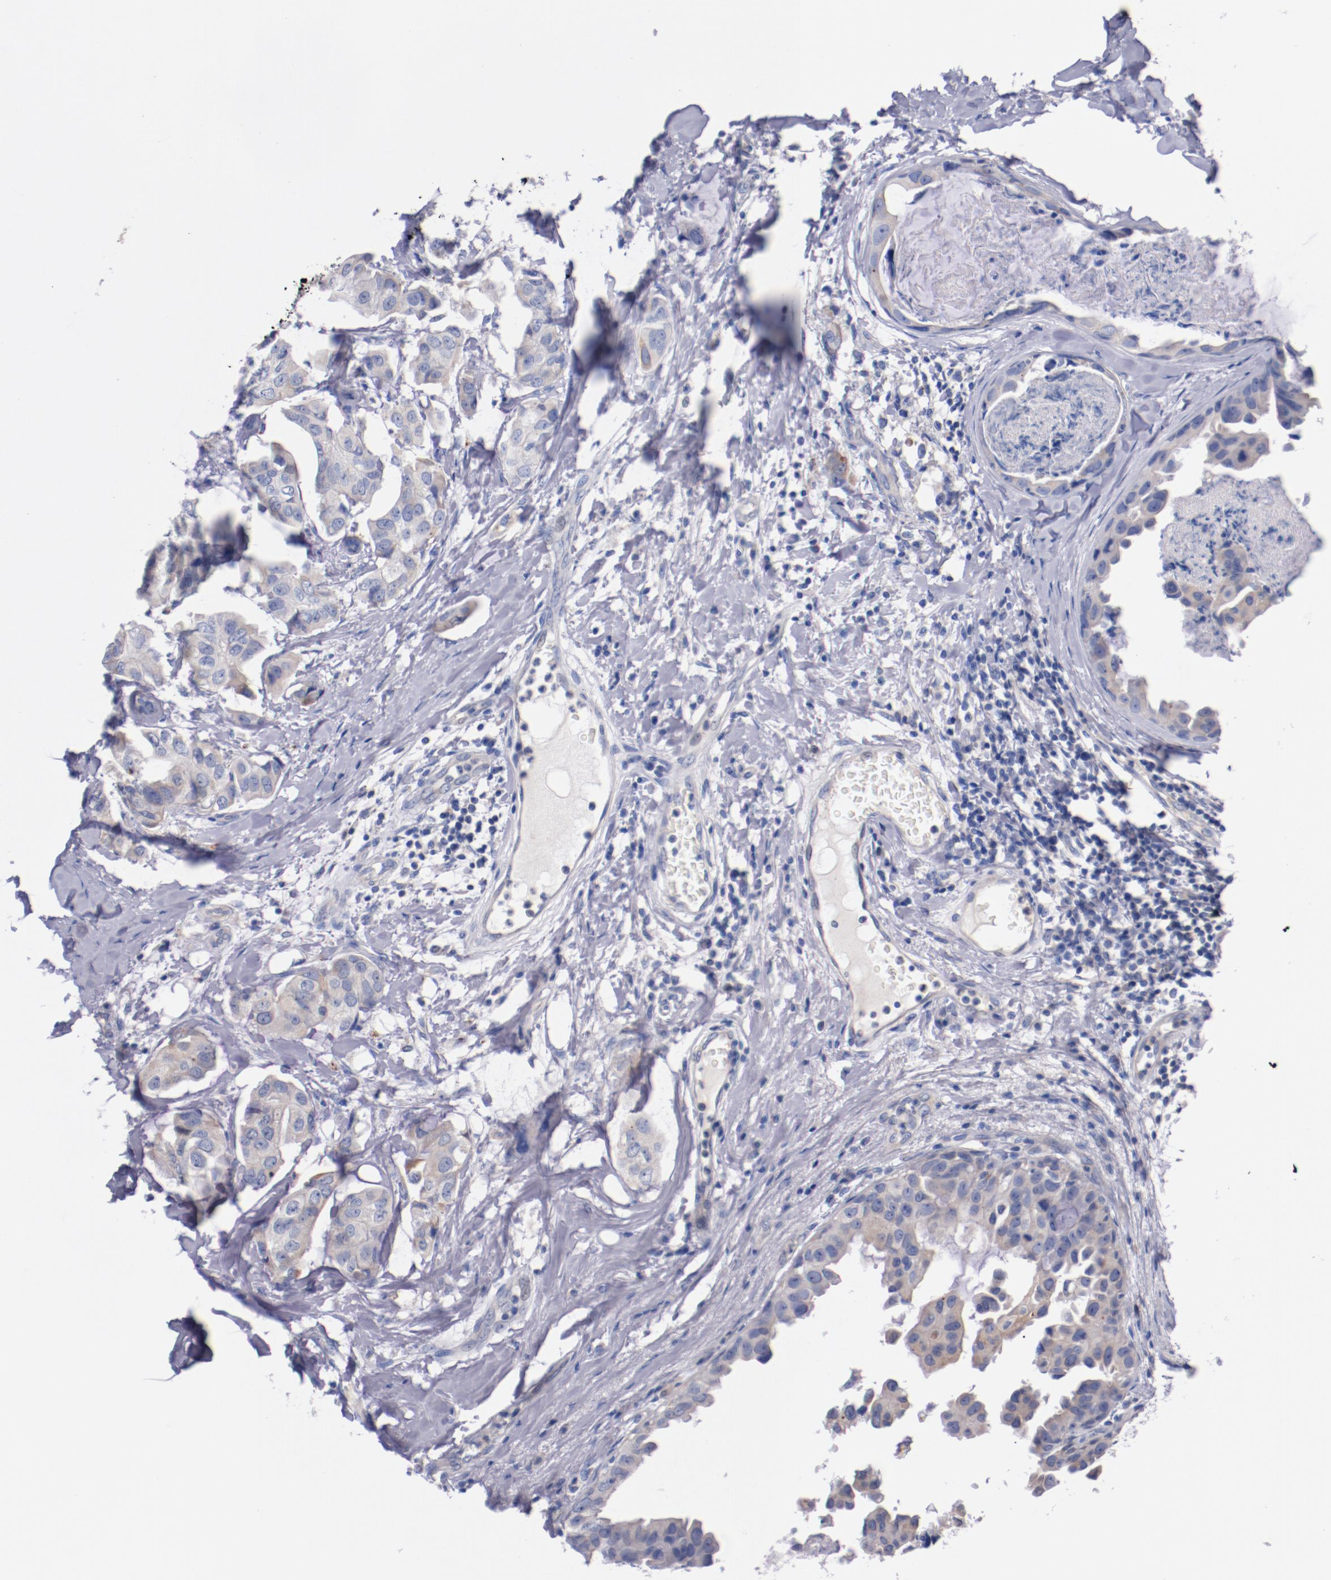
{"staining": {"intensity": "negative", "quantity": "none", "location": "none"}, "tissue": "breast cancer", "cell_type": "Tumor cells", "image_type": "cancer", "snomed": [{"axis": "morphology", "description": "Duct carcinoma"}, {"axis": "topography", "description": "Breast"}], "caption": "A photomicrograph of infiltrating ductal carcinoma (breast) stained for a protein exhibits no brown staining in tumor cells.", "gene": "CNTNAP2", "patient": {"sex": "female", "age": 40}}